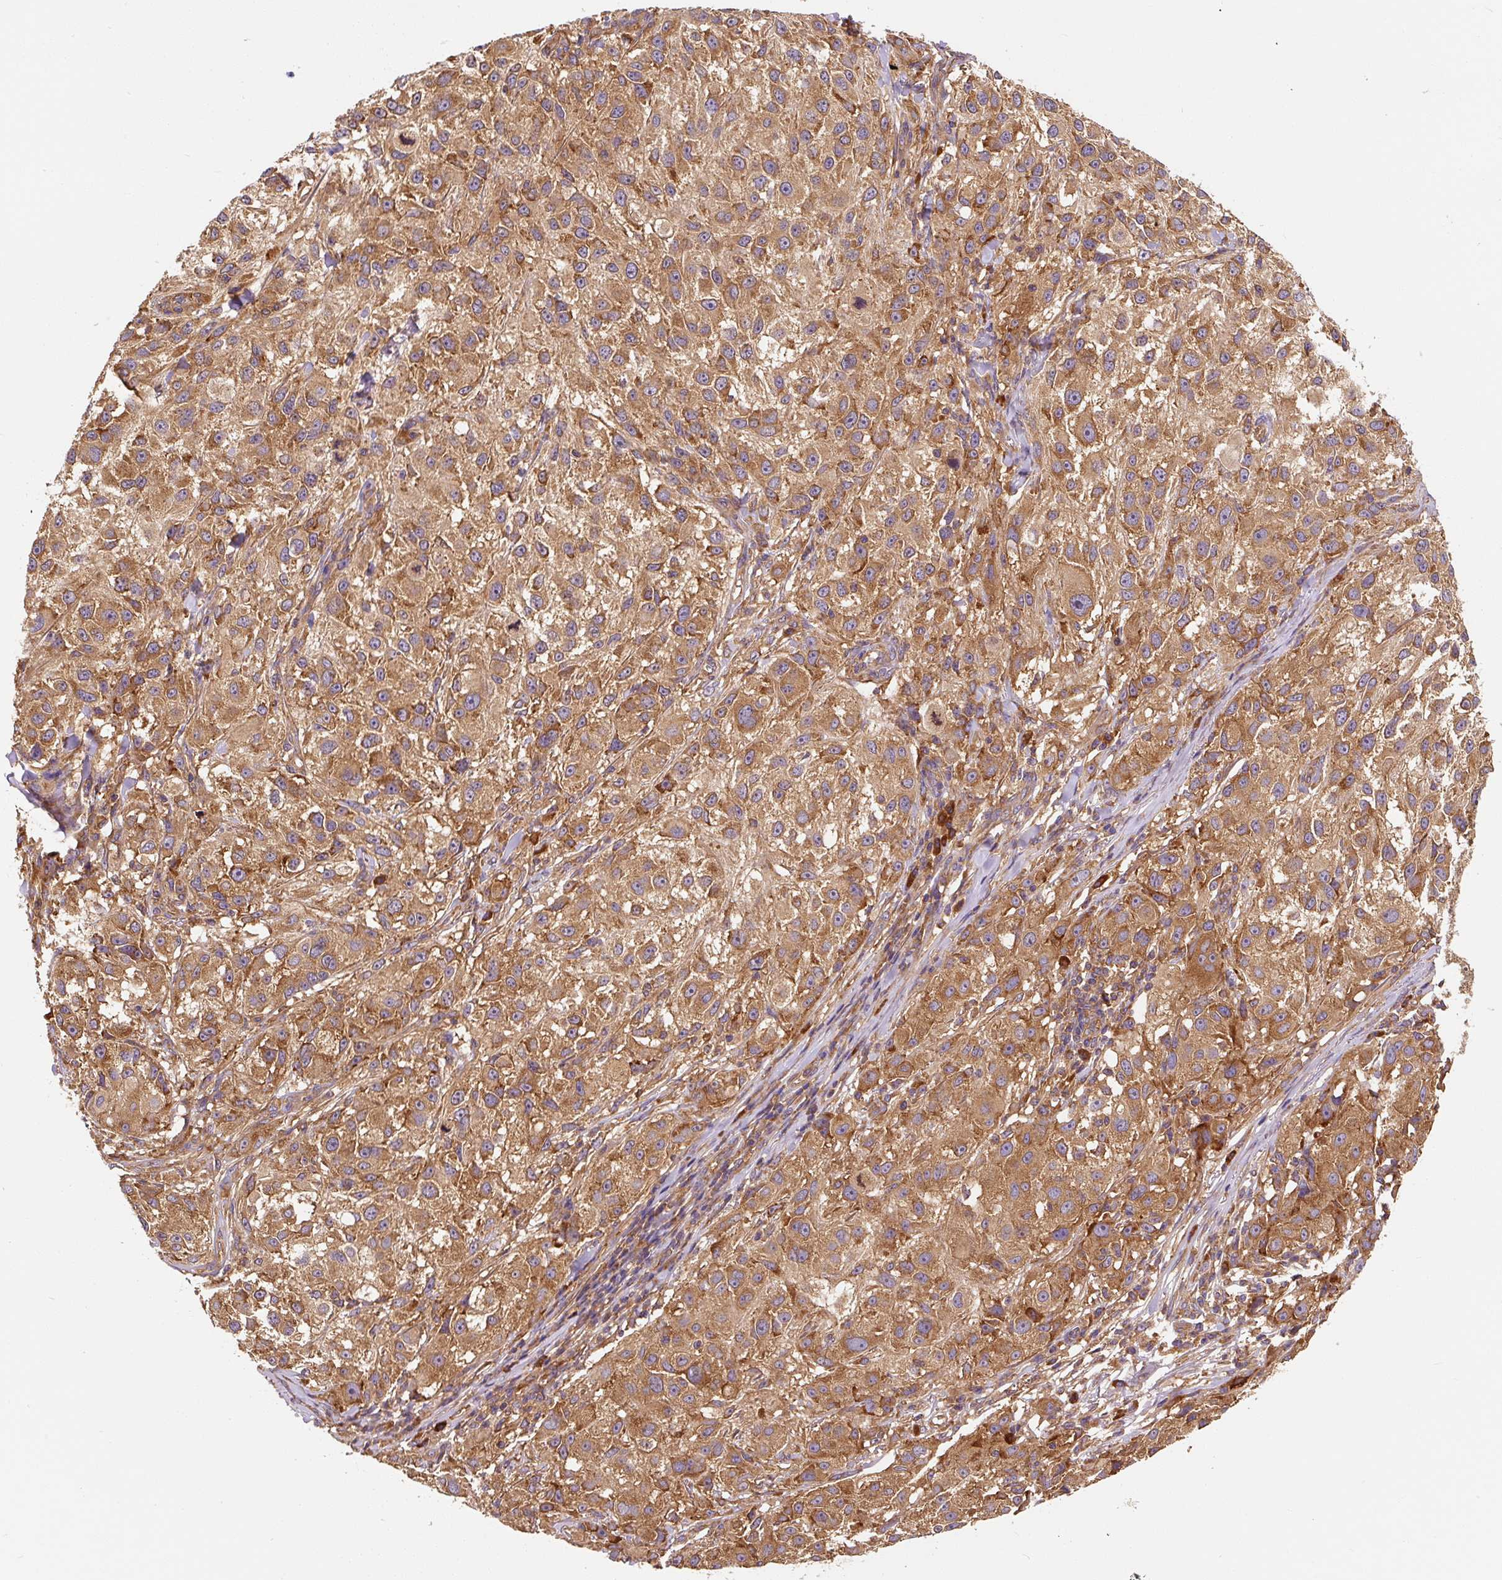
{"staining": {"intensity": "moderate", "quantity": ">75%", "location": "cytoplasmic/membranous"}, "tissue": "melanoma", "cell_type": "Tumor cells", "image_type": "cancer", "snomed": [{"axis": "morphology", "description": "Necrosis, NOS"}, {"axis": "morphology", "description": "Malignant melanoma, NOS"}, {"axis": "topography", "description": "Skin"}], "caption": "Immunohistochemistry (IHC) image of melanoma stained for a protein (brown), which demonstrates medium levels of moderate cytoplasmic/membranous staining in about >75% of tumor cells.", "gene": "EIF2S2", "patient": {"sex": "female", "age": 87}}